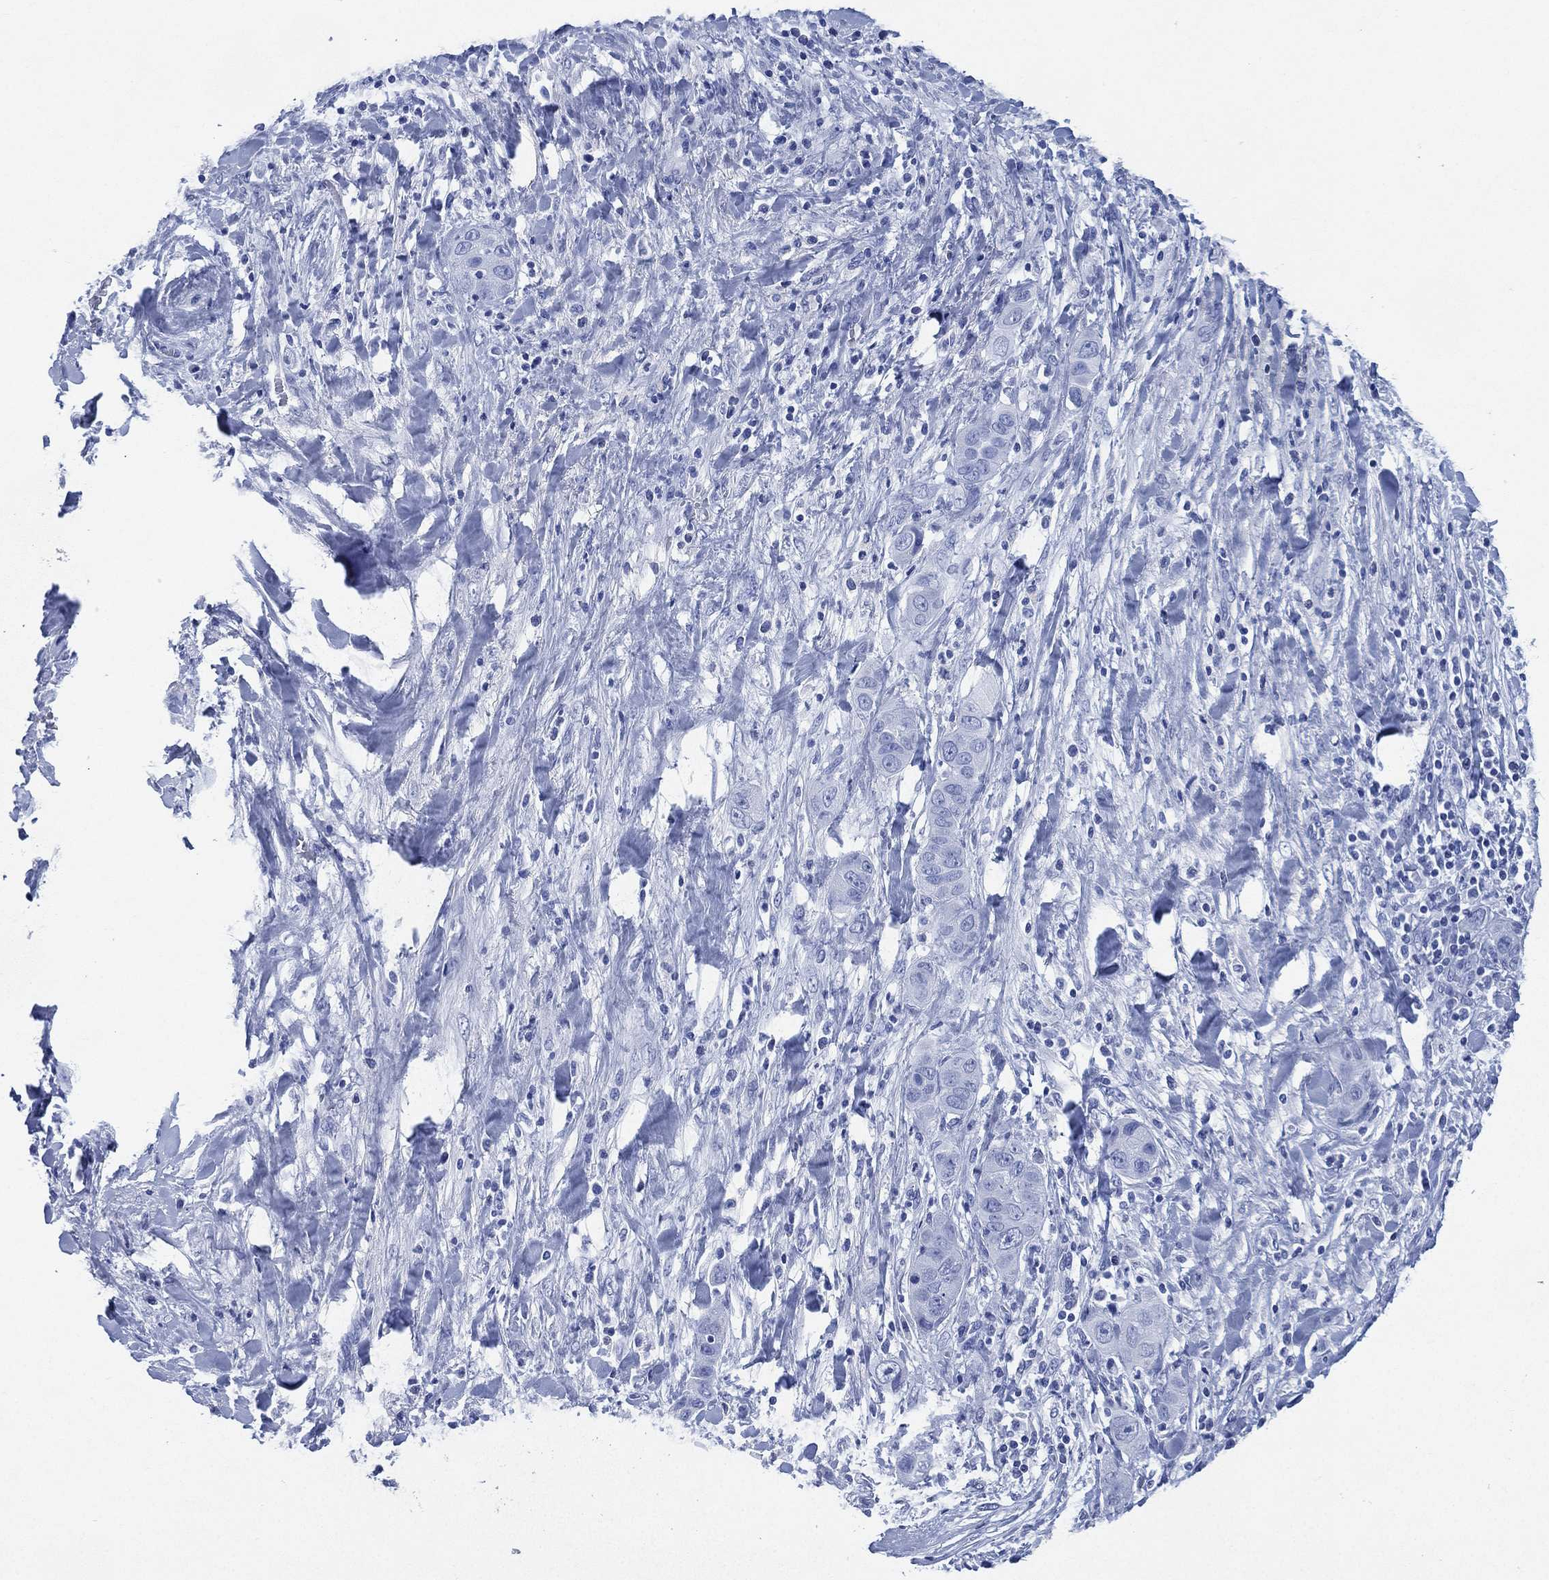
{"staining": {"intensity": "negative", "quantity": "none", "location": "none"}, "tissue": "liver cancer", "cell_type": "Tumor cells", "image_type": "cancer", "snomed": [{"axis": "morphology", "description": "Cholangiocarcinoma"}, {"axis": "topography", "description": "Liver"}], "caption": "Micrograph shows no protein staining in tumor cells of cholangiocarcinoma (liver) tissue.", "gene": "SIGLECL1", "patient": {"sex": "female", "age": 52}}